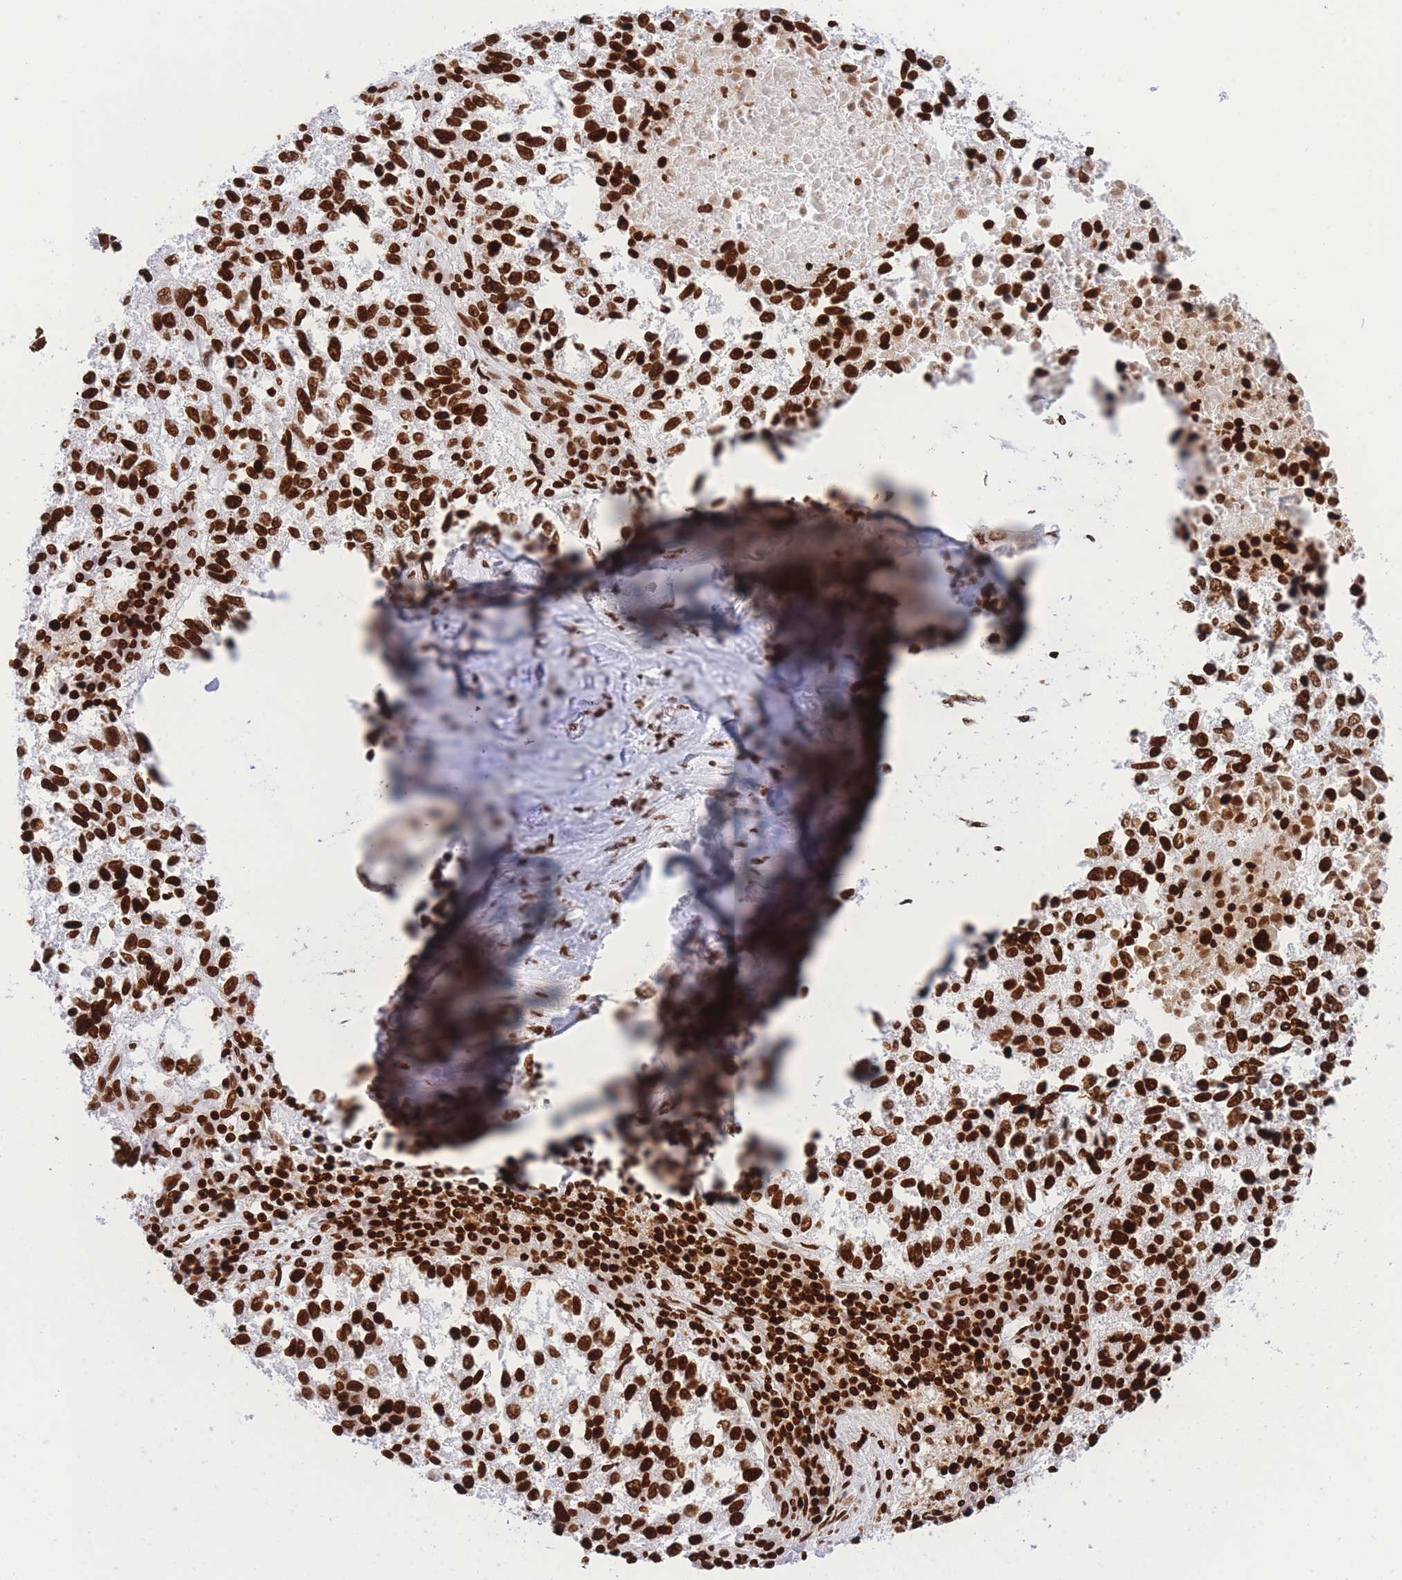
{"staining": {"intensity": "strong", "quantity": ">75%", "location": "nuclear"}, "tissue": "lung cancer", "cell_type": "Tumor cells", "image_type": "cancer", "snomed": [{"axis": "morphology", "description": "Squamous cell carcinoma, NOS"}, {"axis": "topography", "description": "Lung"}], "caption": "Protein expression by IHC reveals strong nuclear staining in approximately >75% of tumor cells in lung cancer. Nuclei are stained in blue.", "gene": "H2BC11", "patient": {"sex": "male", "age": 73}}